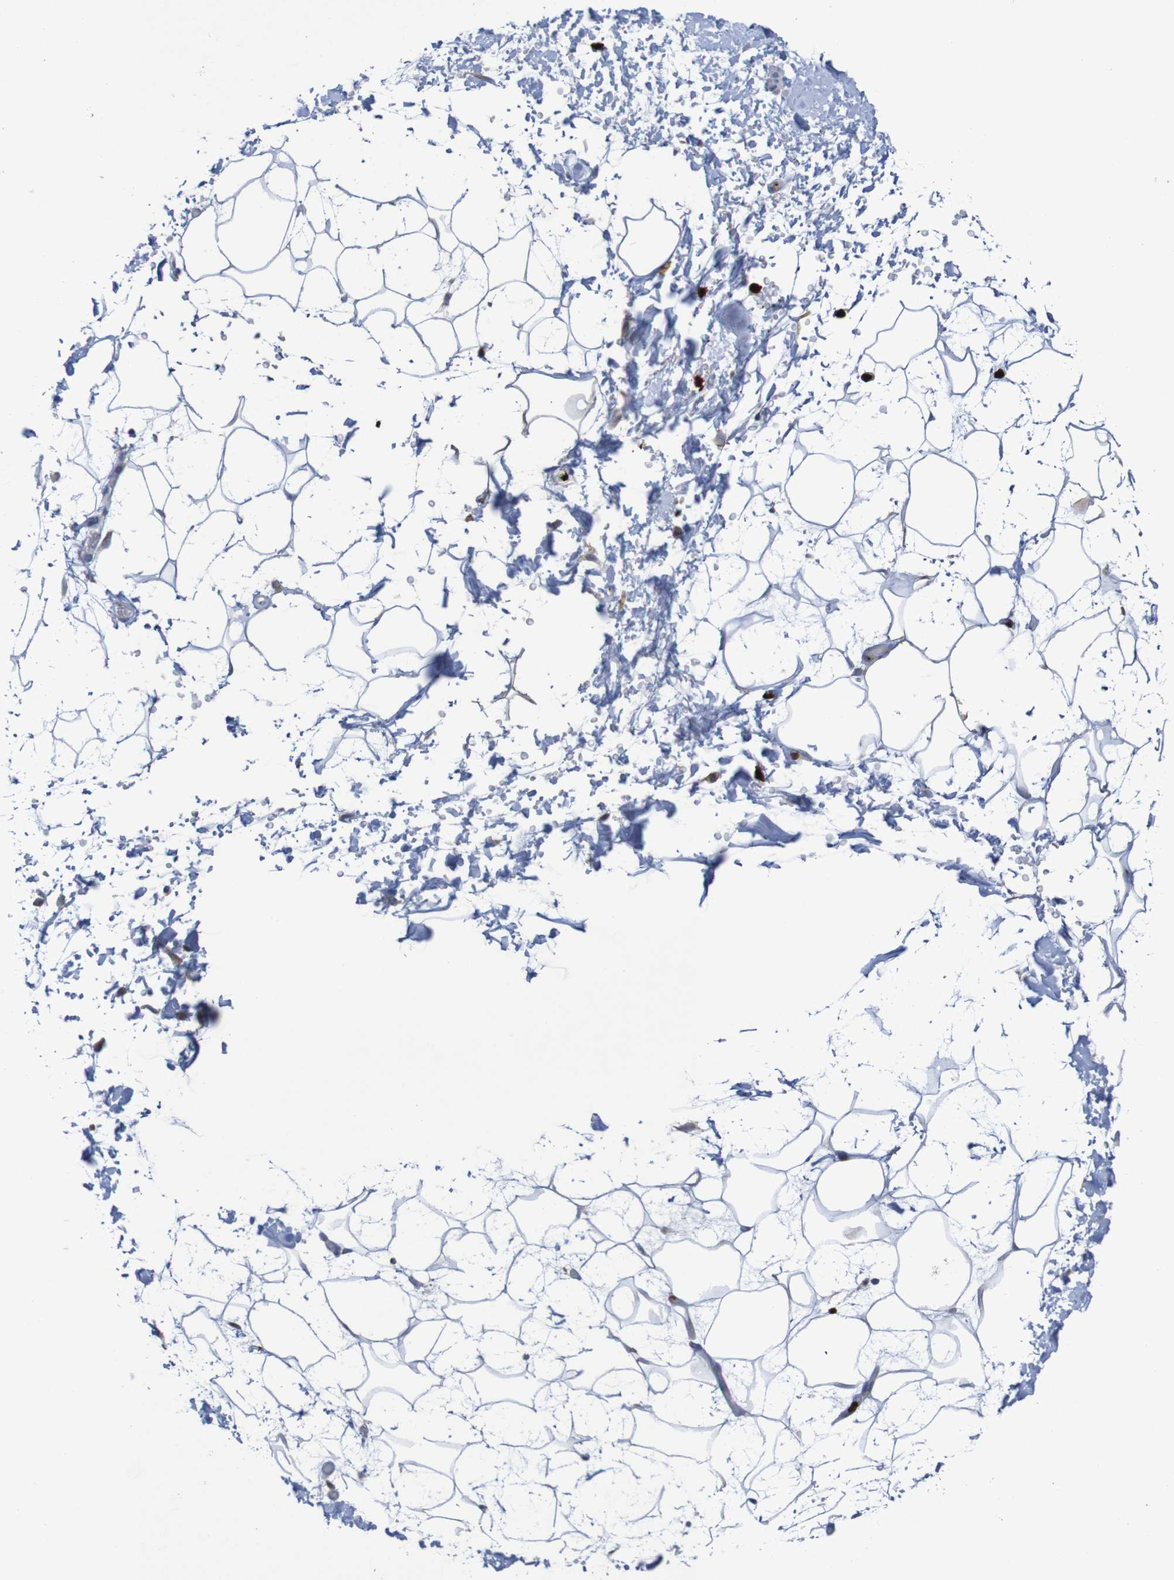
{"staining": {"intensity": "negative", "quantity": "none", "location": "none"}, "tissue": "adipose tissue", "cell_type": "Adipocytes", "image_type": "normal", "snomed": [{"axis": "morphology", "description": "Normal tissue, NOS"}, {"axis": "topography", "description": "Soft tissue"}], "caption": "Immunohistochemistry of benign human adipose tissue shows no positivity in adipocytes. (DAB immunohistochemistry (IHC) visualized using brightfield microscopy, high magnification).", "gene": "PARP4", "patient": {"sex": "male", "age": 72}}